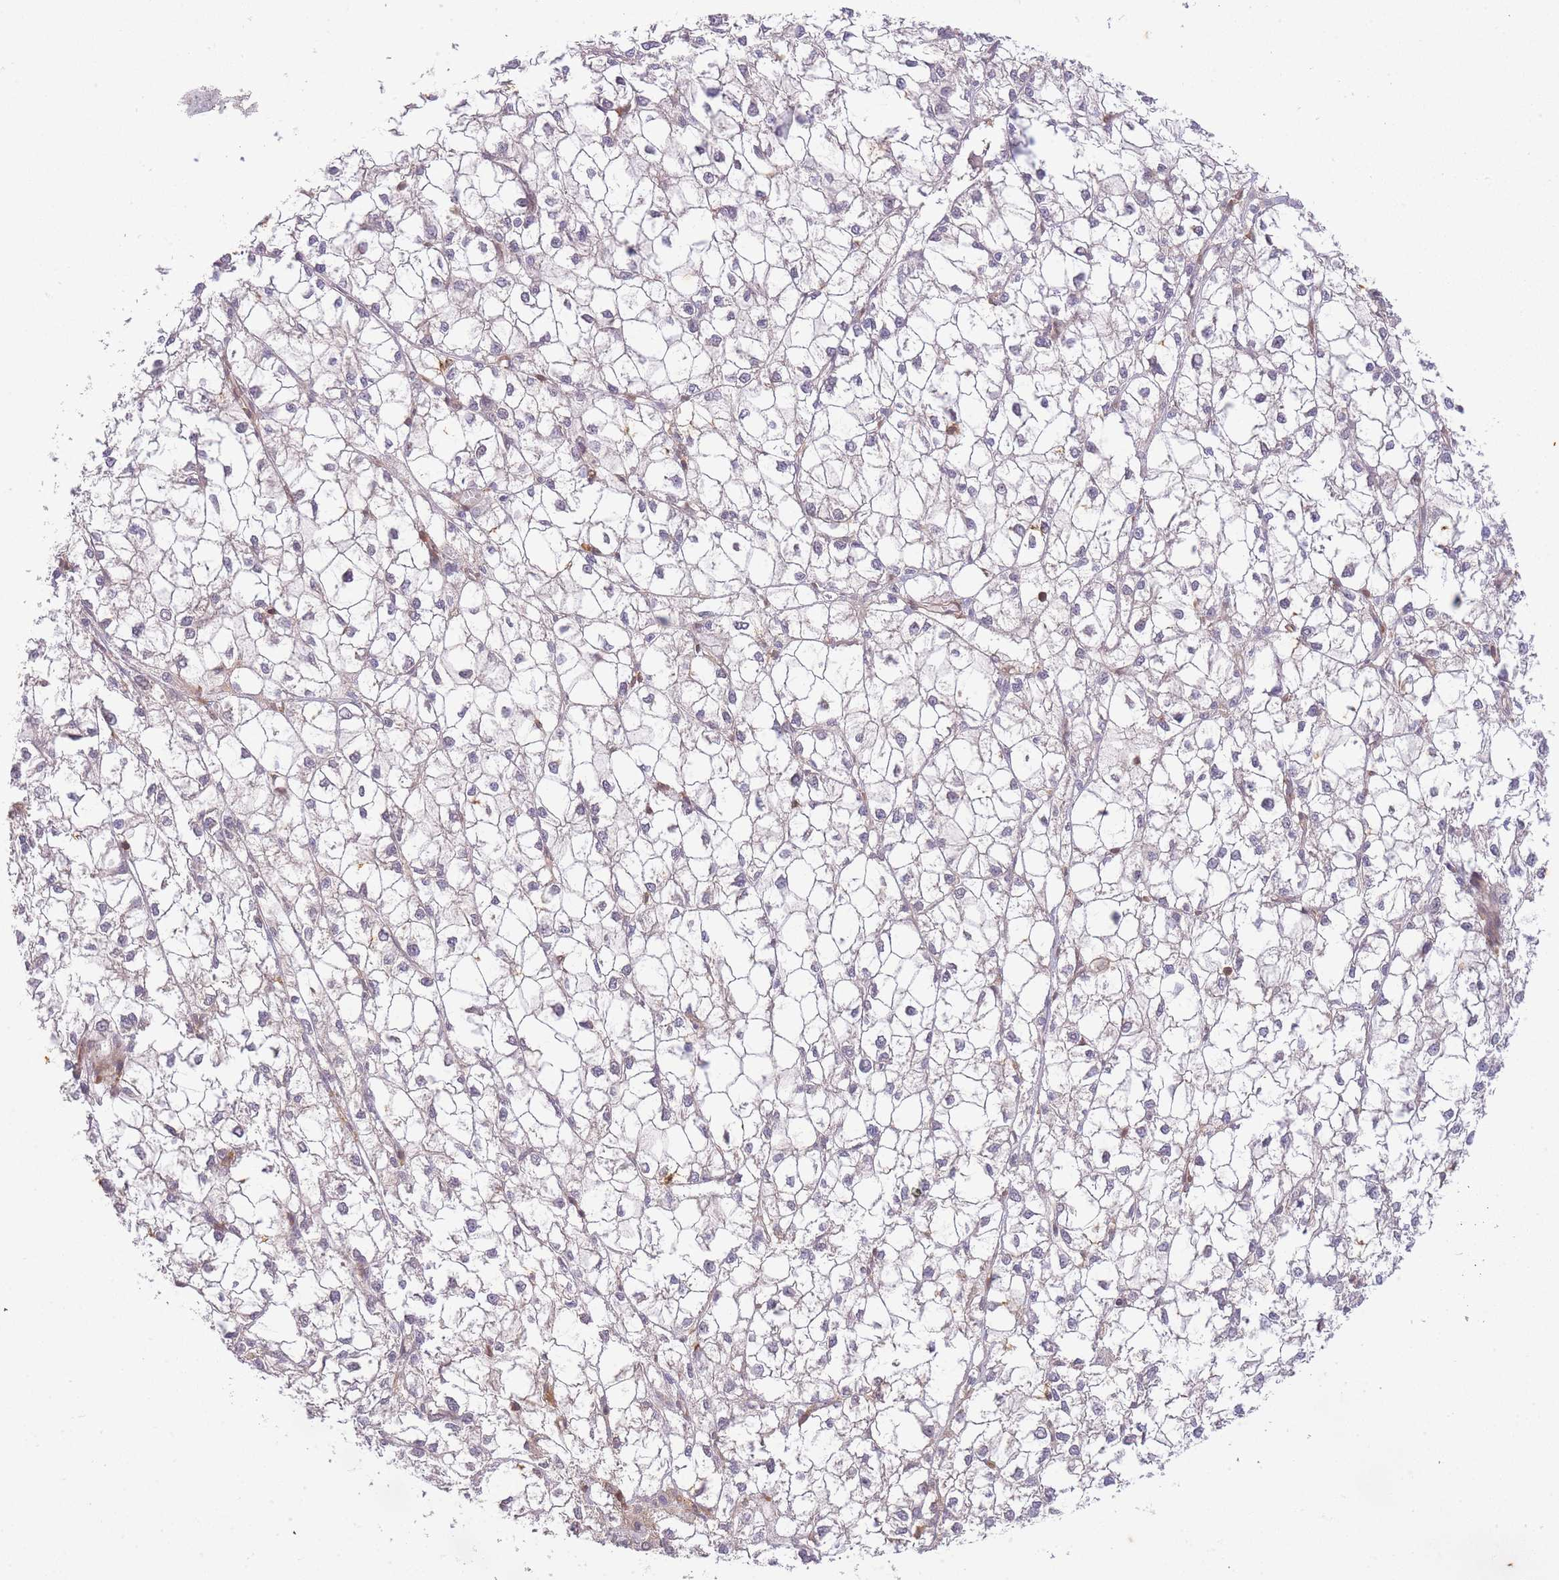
{"staining": {"intensity": "negative", "quantity": "none", "location": "none"}, "tissue": "liver cancer", "cell_type": "Tumor cells", "image_type": "cancer", "snomed": [{"axis": "morphology", "description": "Carcinoma, Hepatocellular, NOS"}, {"axis": "topography", "description": "Liver"}], "caption": "Immunohistochemical staining of liver cancer shows no significant expression in tumor cells.", "gene": "ST8SIA4", "patient": {"sex": "female", "age": 43}}